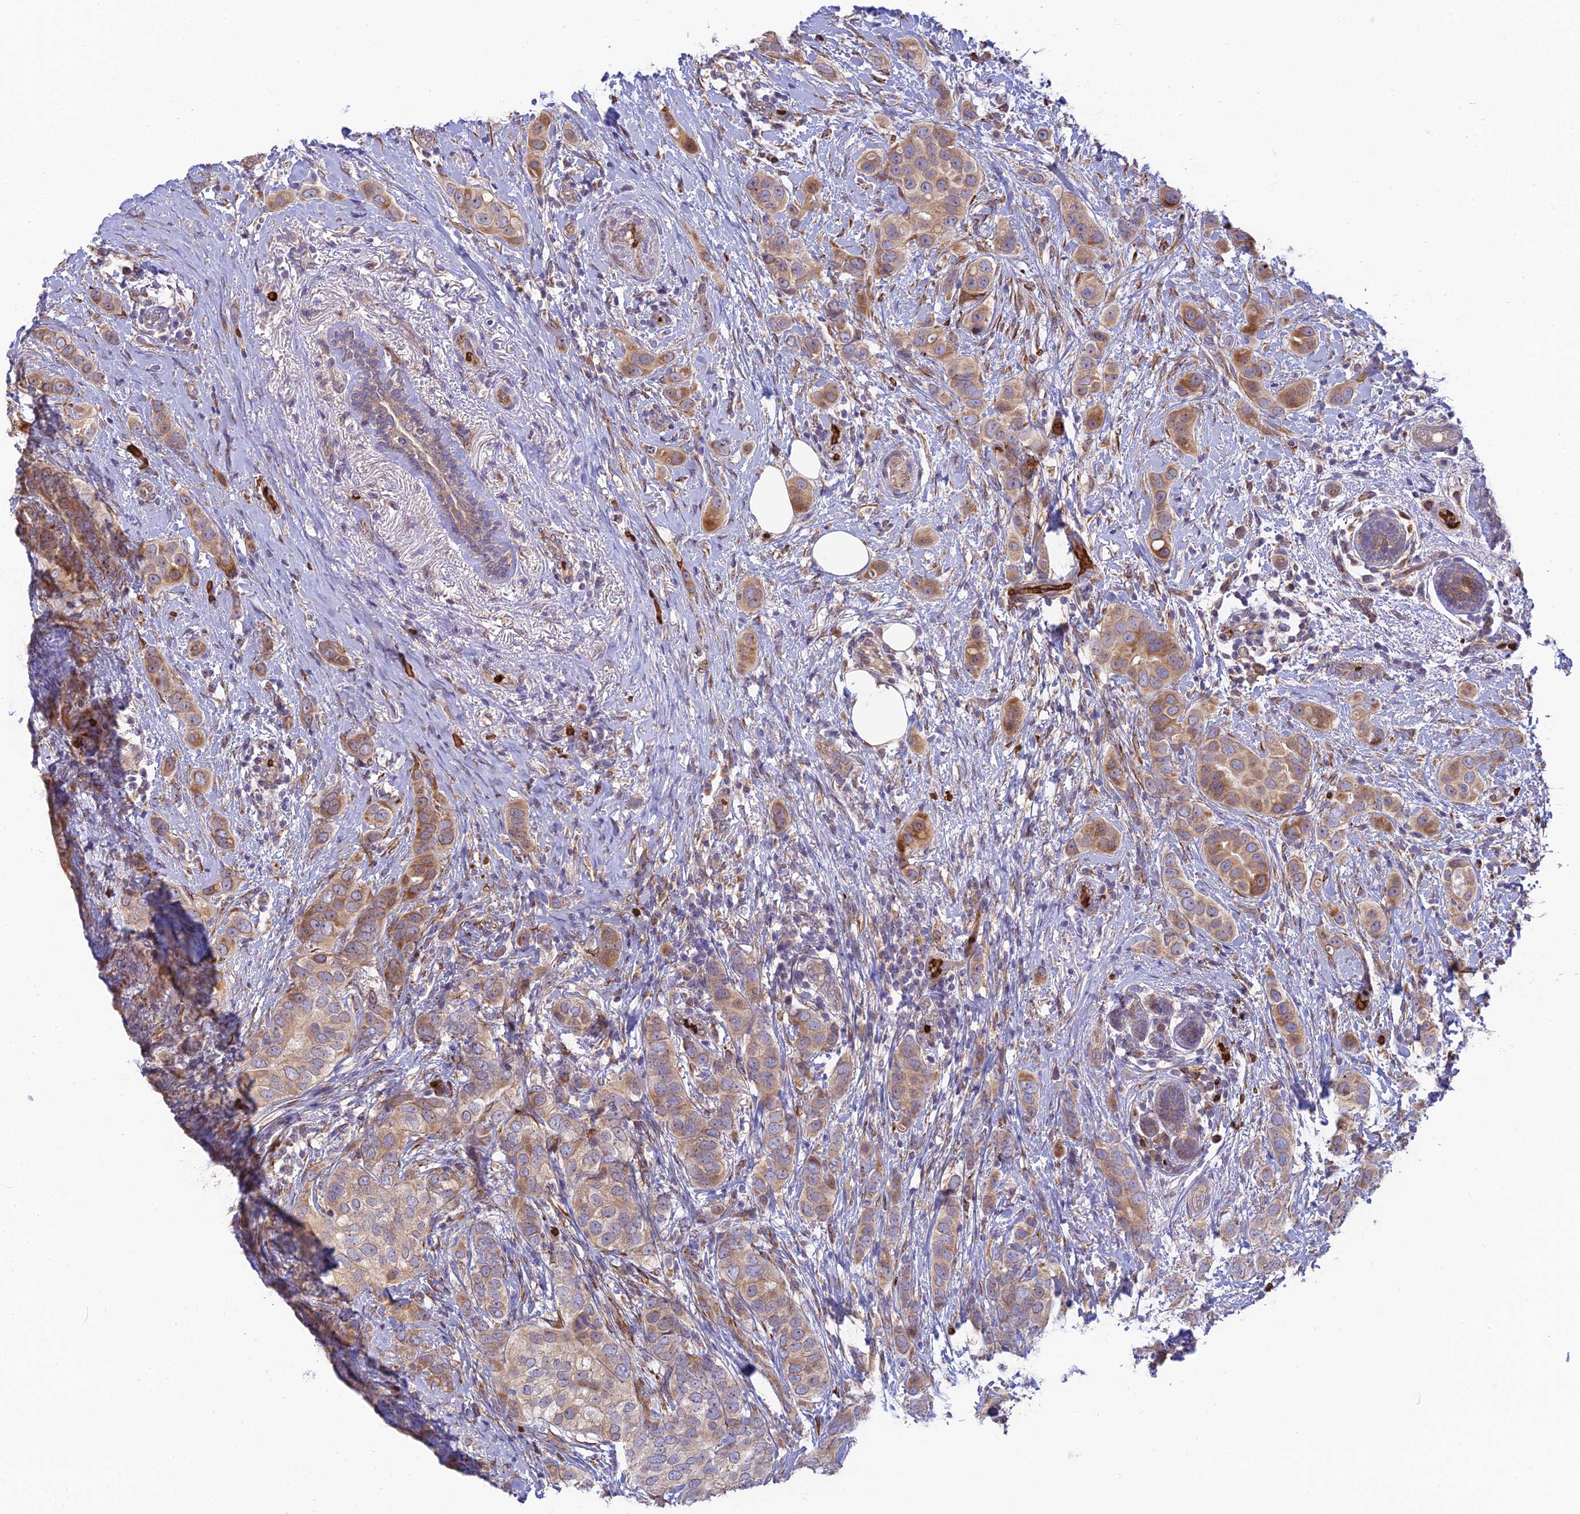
{"staining": {"intensity": "moderate", "quantity": "25%-75%", "location": "cytoplasmic/membranous"}, "tissue": "breast cancer", "cell_type": "Tumor cells", "image_type": "cancer", "snomed": [{"axis": "morphology", "description": "Lobular carcinoma"}, {"axis": "topography", "description": "Breast"}], "caption": "Protein positivity by IHC exhibits moderate cytoplasmic/membranous expression in about 25%-75% of tumor cells in lobular carcinoma (breast).", "gene": "UFSP2", "patient": {"sex": "female", "age": 51}}